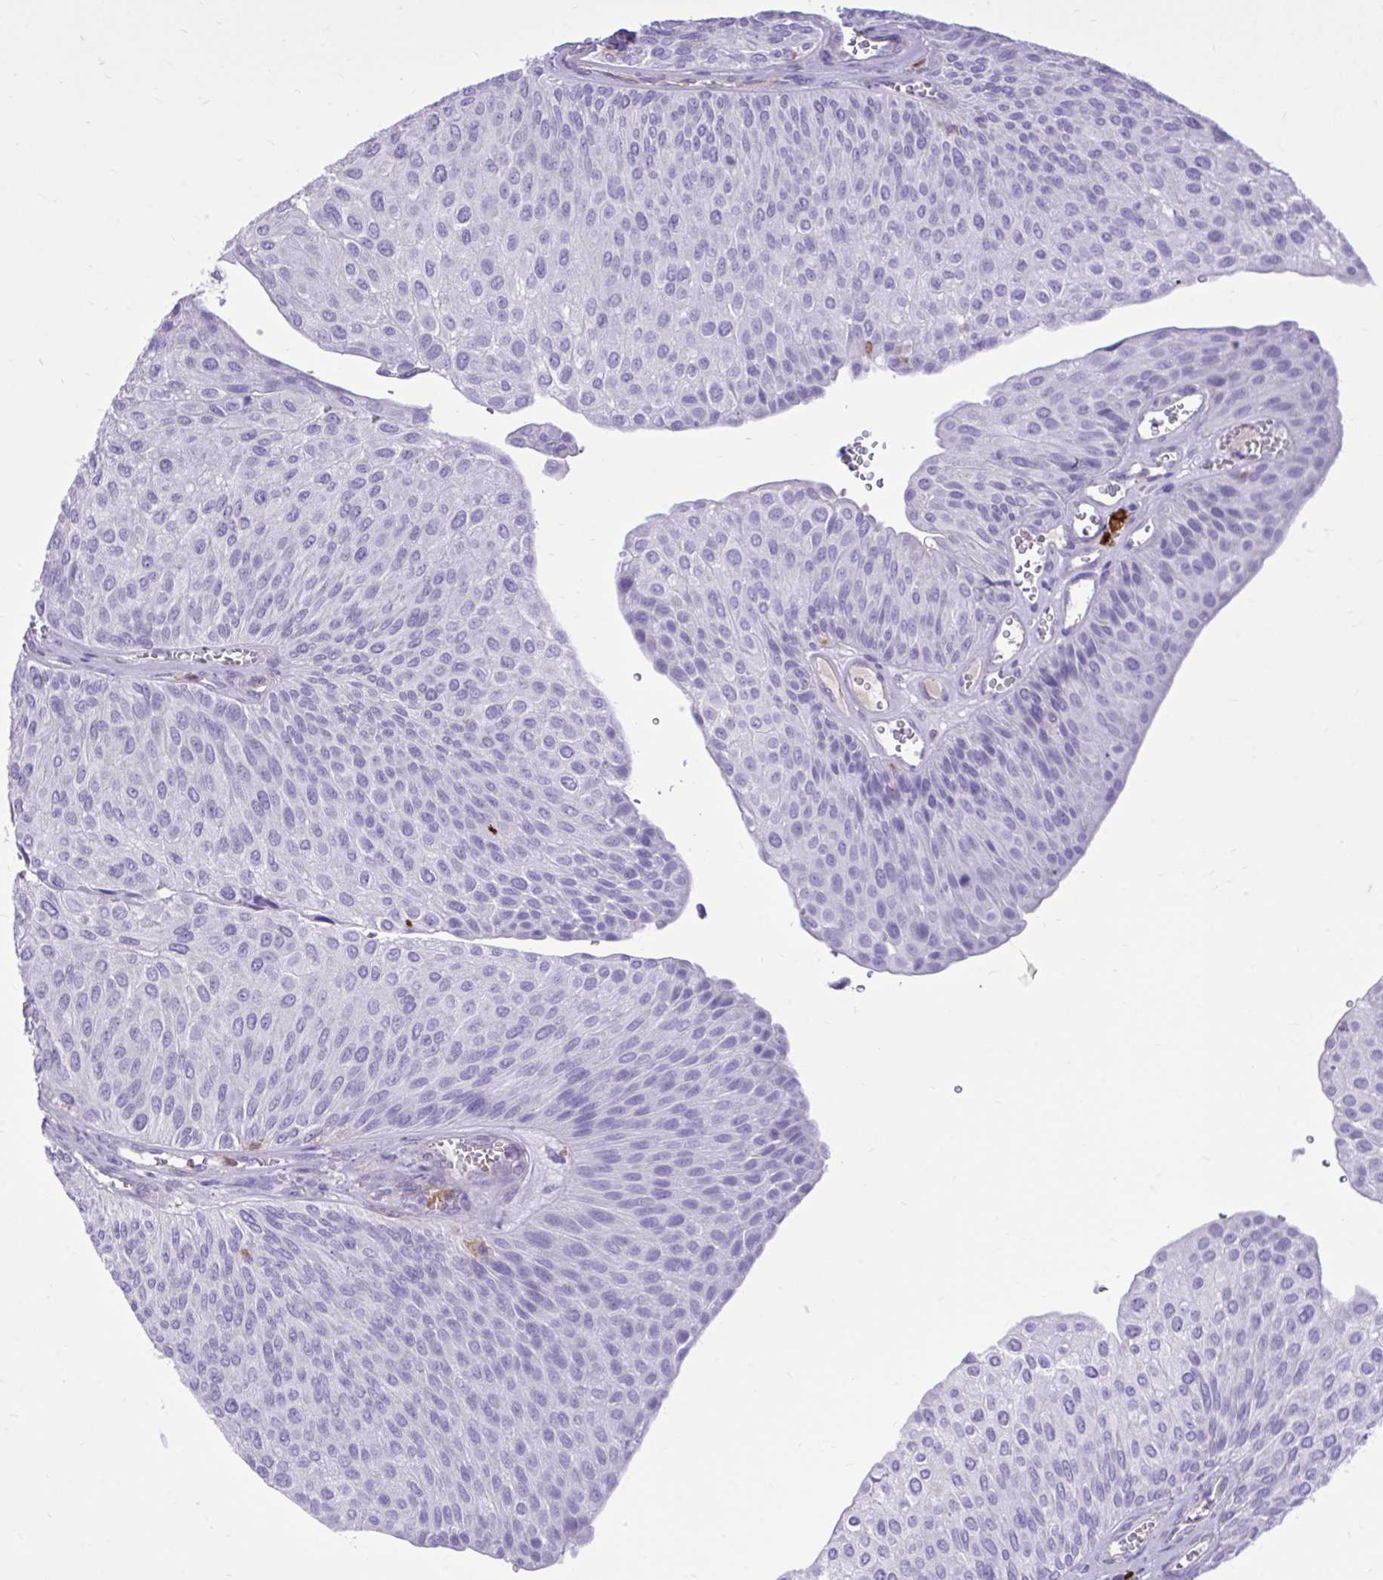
{"staining": {"intensity": "negative", "quantity": "none", "location": "none"}, "tissue": "urothelial cancer", "cell_type": "Tumor cells", "image_type": "cancer", "snomed": [{"axis": "morphology", "description": "Urothelial carcinoma, NOS"}, {"axis": "topography", "description": "Urinary bladder"}], "caption": "IHC histopathology image of human transitional cell carcinoma stained for a protein (brown), which exhibits no staining in tumor cells. Nuclei are stained in blue.", "gene": "TLR7", "patient": {"sex": "male", "age": 67}}